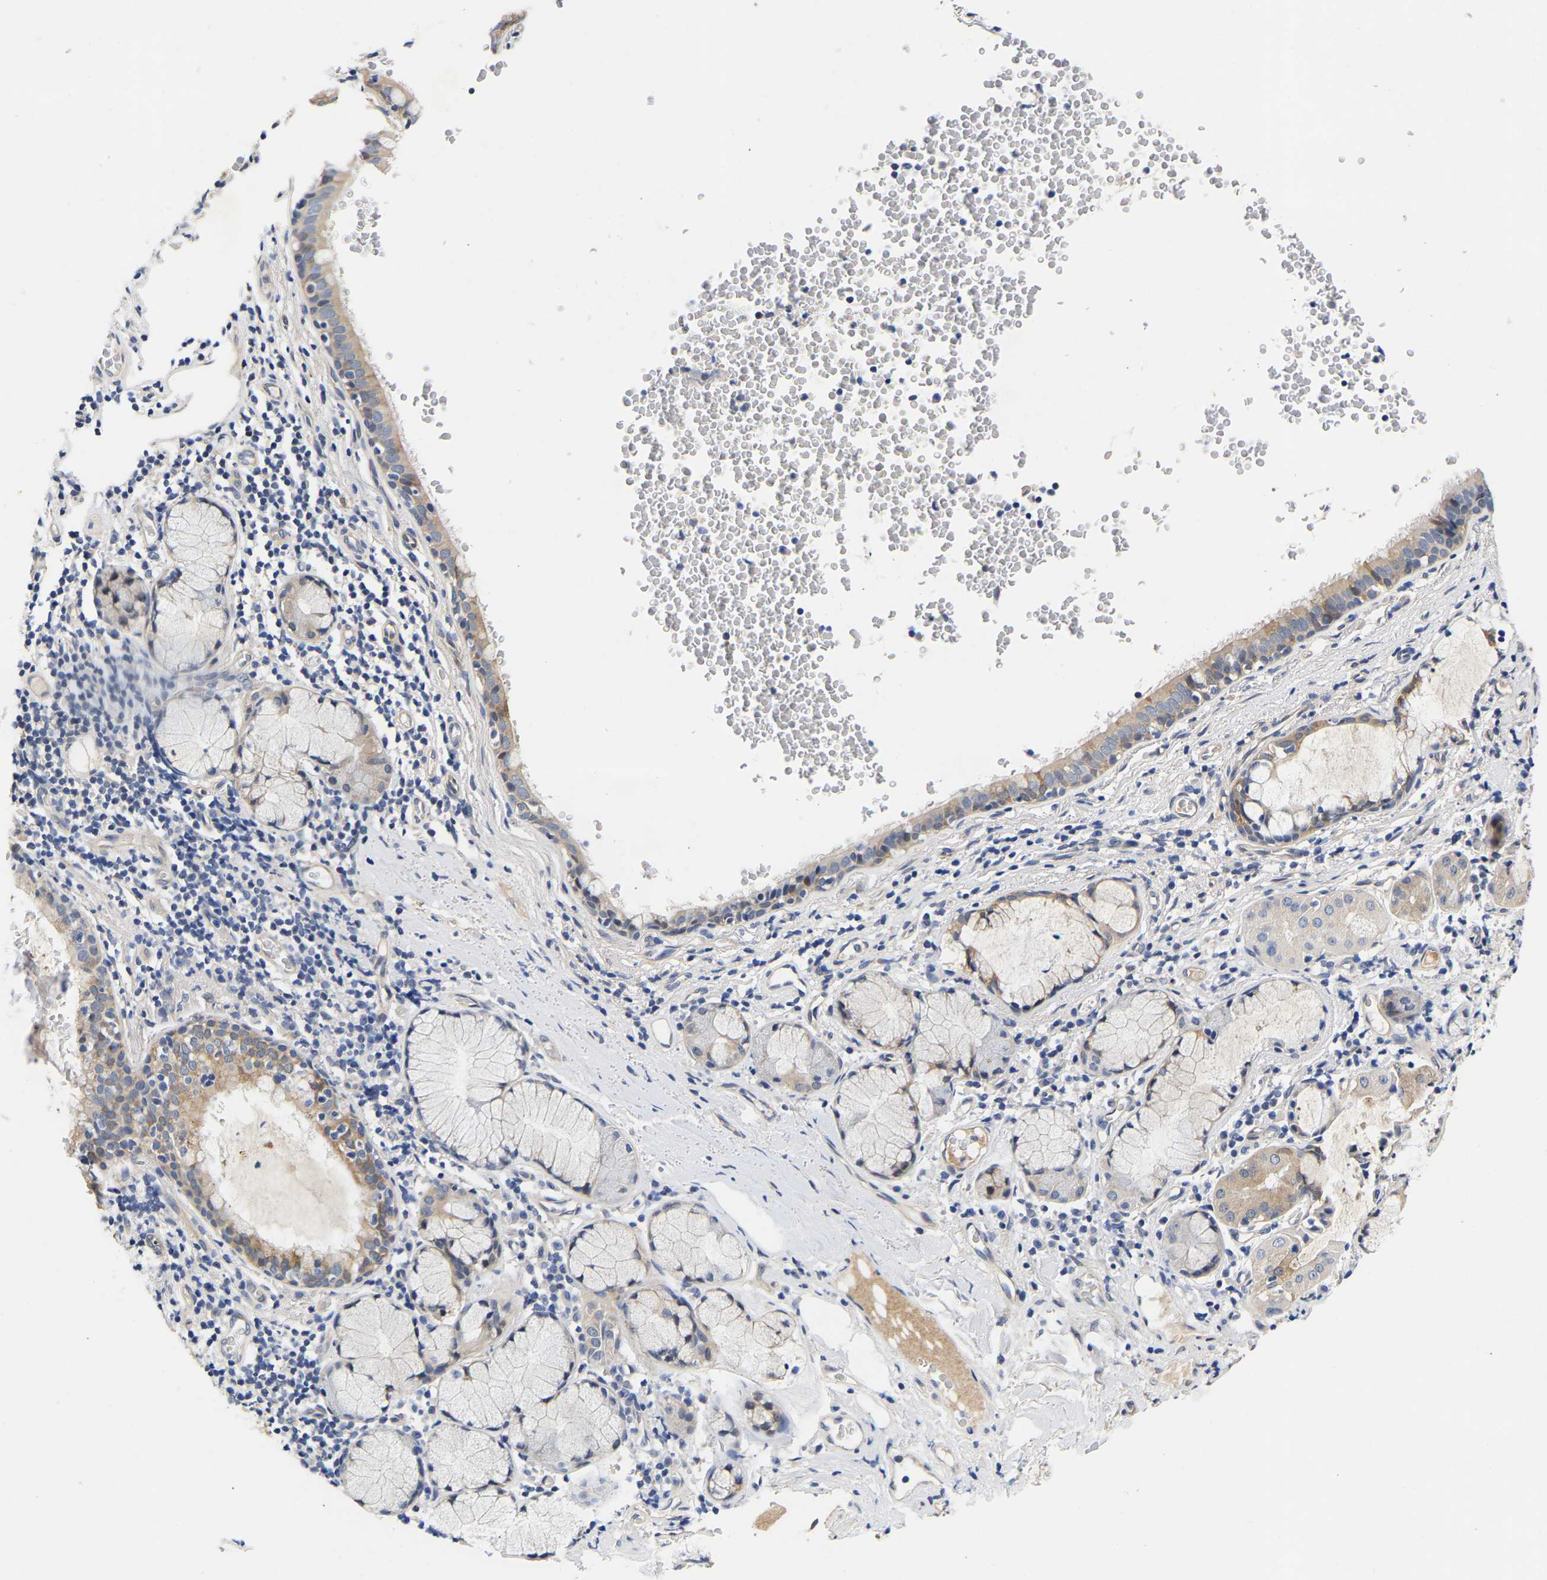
{"staining": {"intensity": "weak", "quantity": "25%-75%", "location": "cytoplasmic/membranous"}, "tissue": "bronchus", "cell_type": "Respiratory epithelial cells", "image_type": "normal", "snomed": [{"axis": "morphology", "description": "Normal tissue, NOS"}, {"axis": "morphology", "description": "Inflammation, NOS"}, {"axis": "topography", "description": "Cartilage tissue"}, {"axis": "topography", "description": "Bronchus"}], "caption": "Protein analysis of benign bronchus shows weak cytoplasmic/membranous expression in approximately 25%-75% of respiratory epithelial cells.", "gene": "CCDC6", "patient": {"sex": "male", "age": 77}}